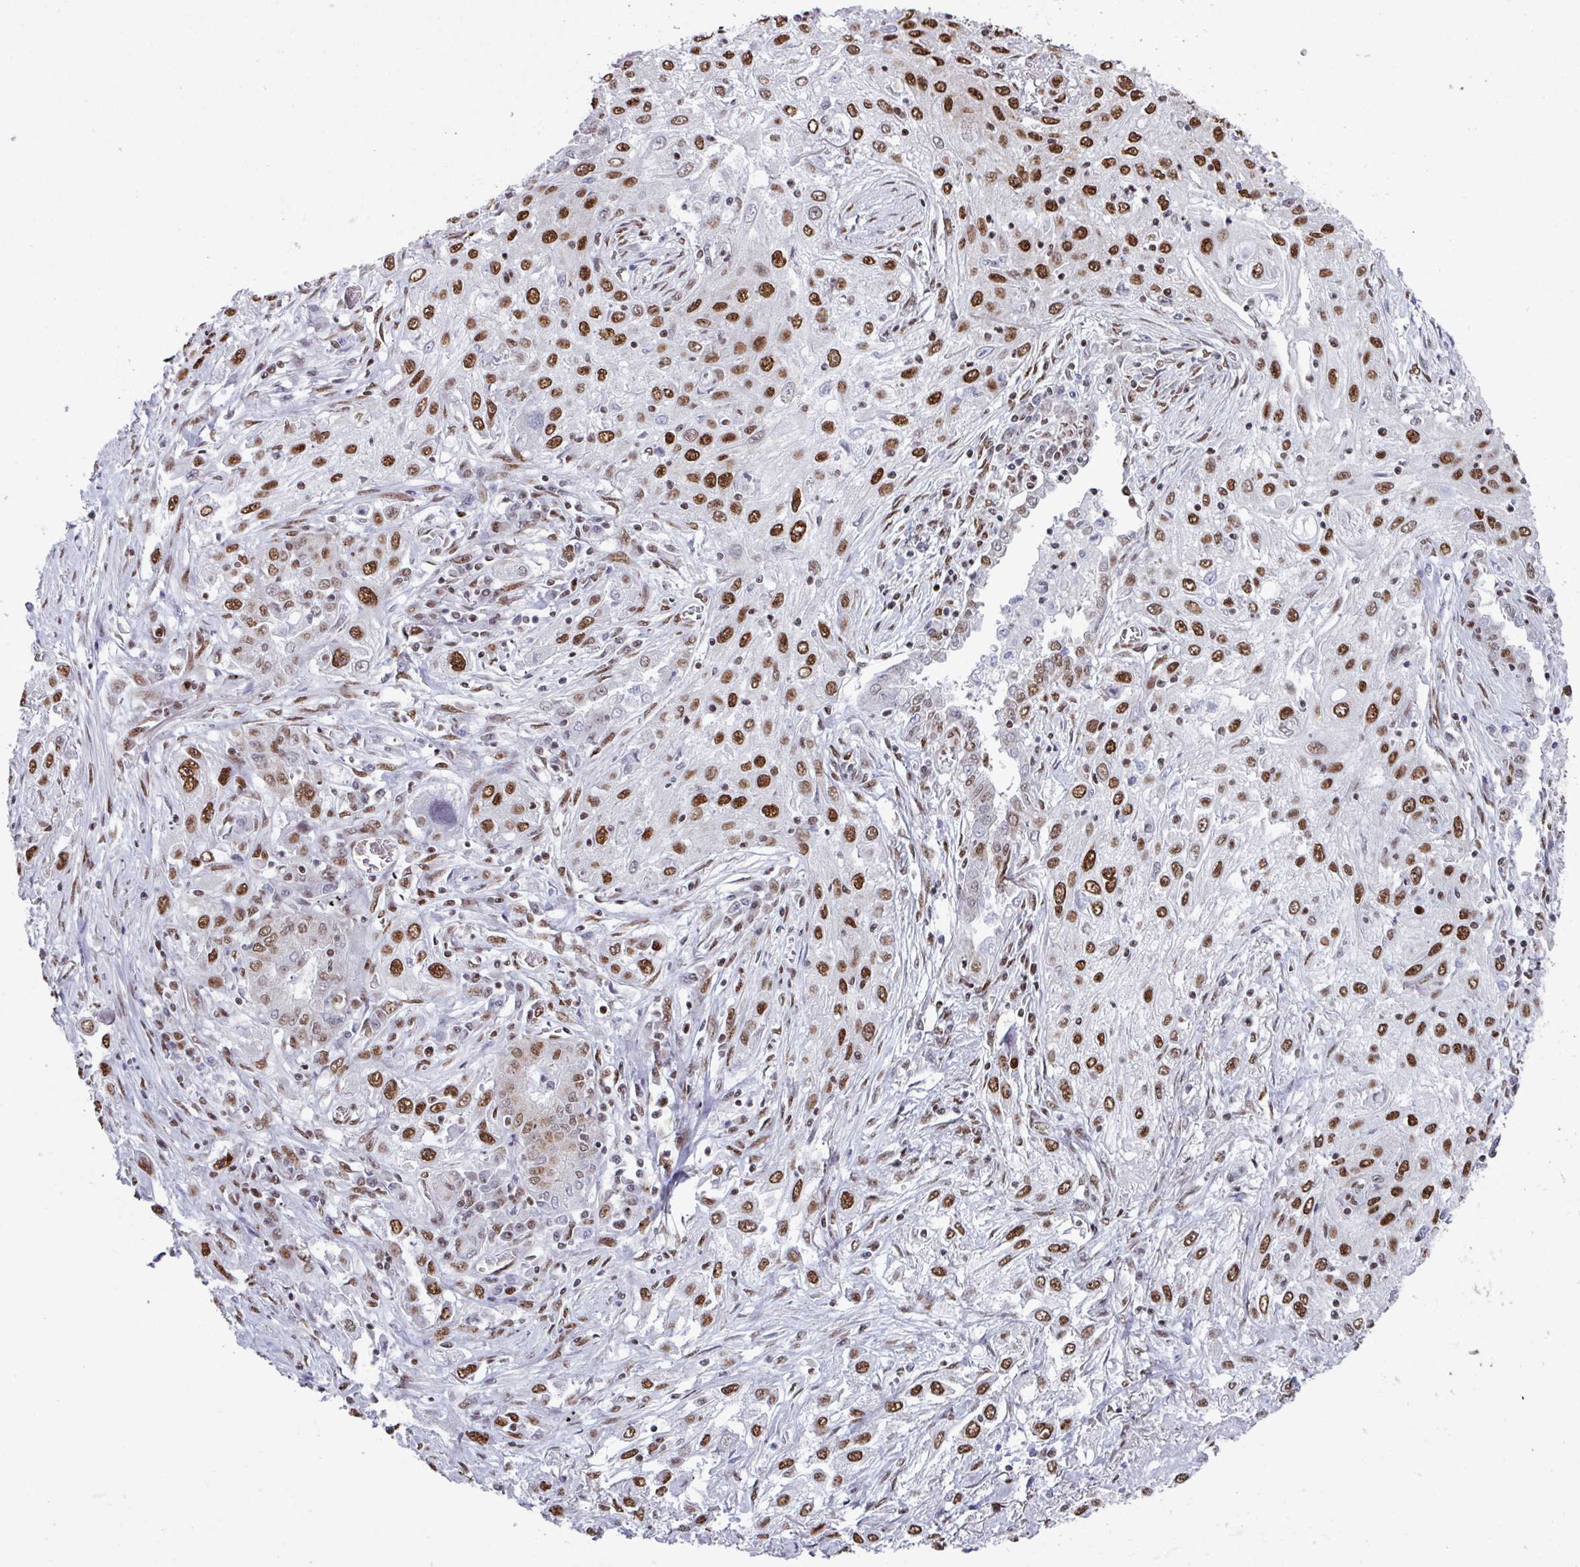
{"staining": {"intensity": "strong", "quantity": ">75%", "location": "nuclear"}, "tissue": "lung cancer", "cell_type": "Tumor cells", "image_type": "cancer", "snomed": [{"axis": "morphology", "description": "Squamous cell carcinoma, NOS"}, {"axis": "topography", "description": "Lung"}], "caption": "Brown immunohistochemical staining in human squamous cell carcinoma (lung) shows strong nuclear staining in about >75% of tumor cells. Nuclei are stained in blue.", "gene": "PUF60", "patient": {"sex": "female", "age": 69}}